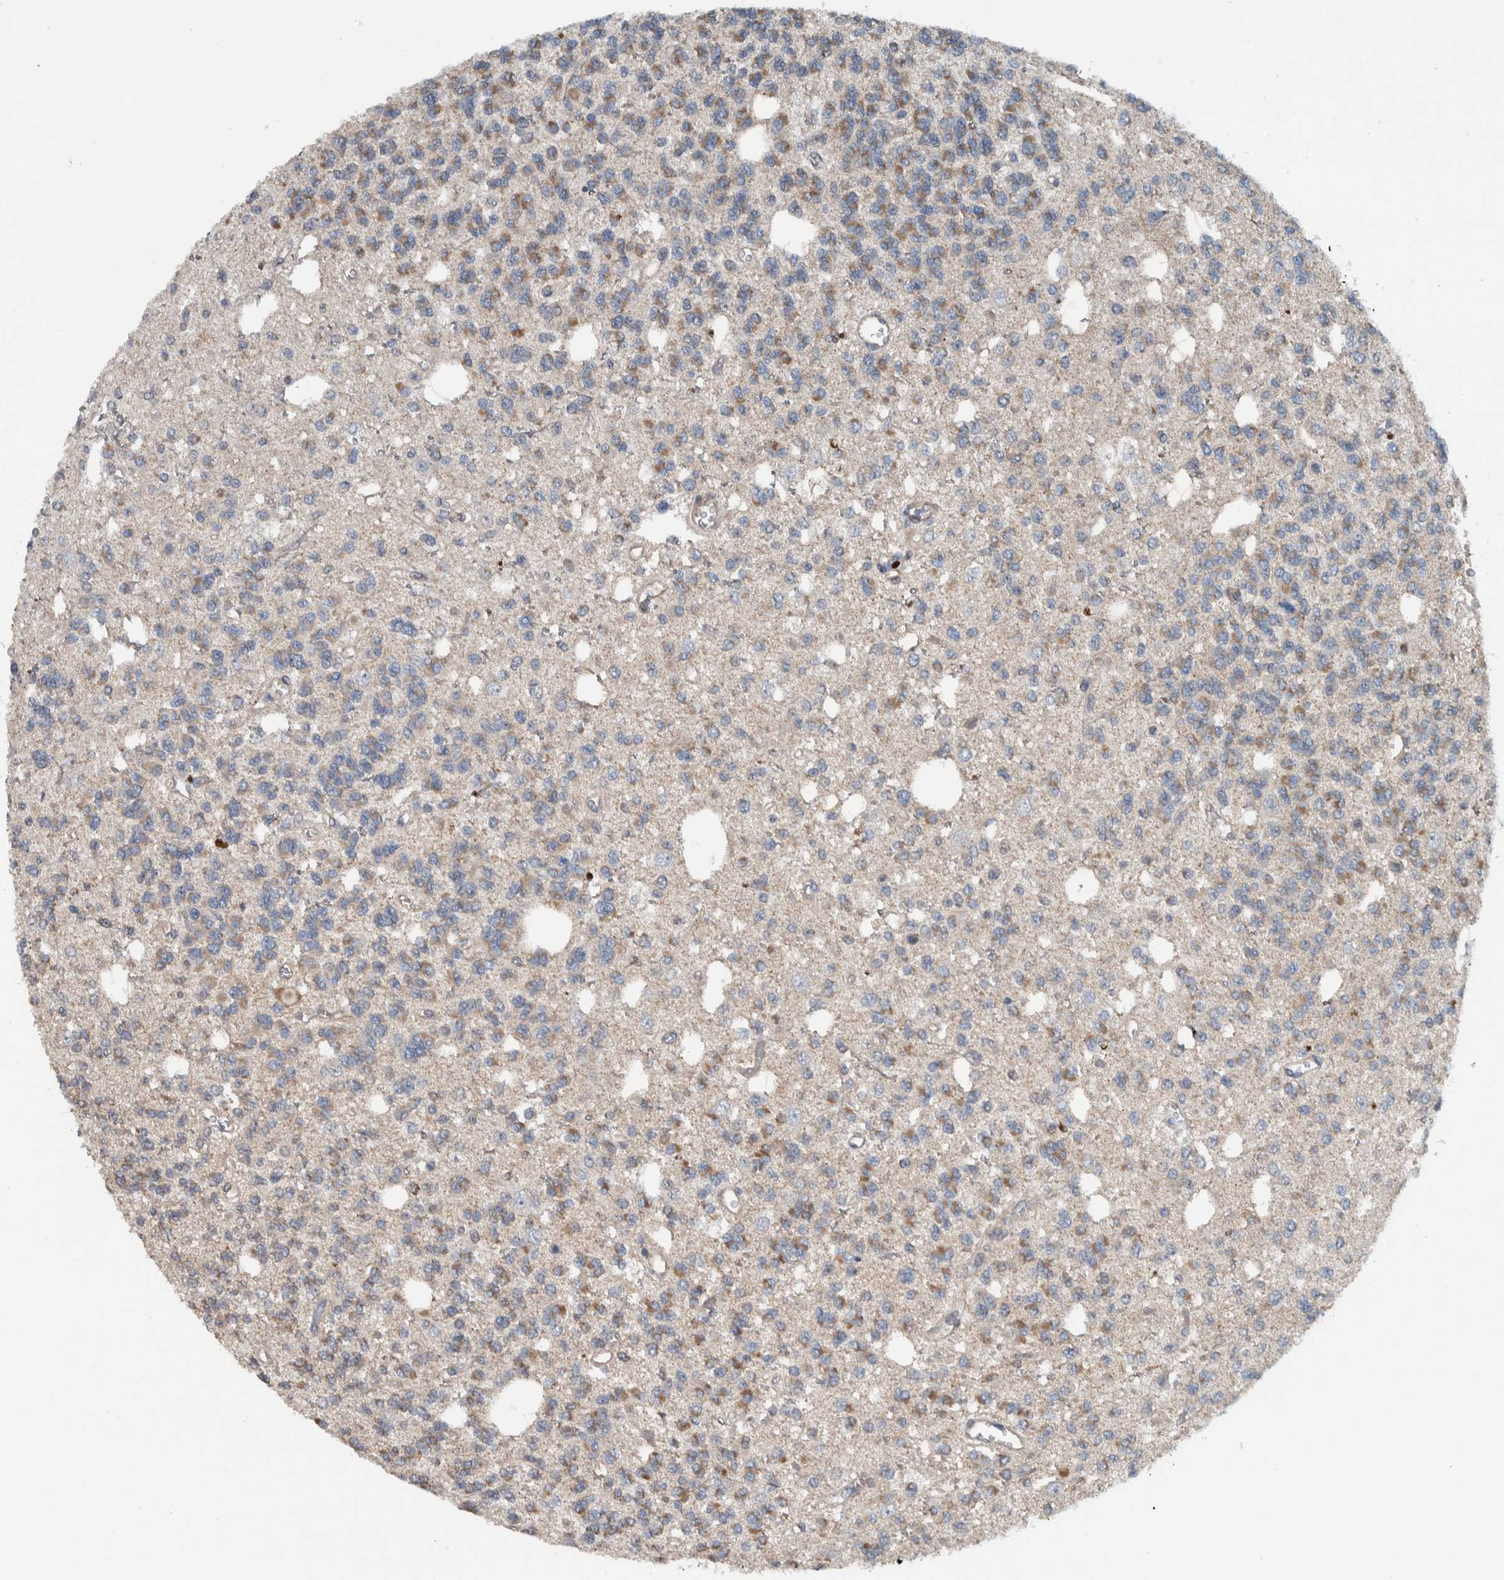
{"staining": {"intensity": "weak", "quantity": "25%-75%", "location": "cytoplasmic/membranous"}, "tissue": "glioma", "cell_type": "Tumor cells", "image_type": "cancer", "snomed": [{"axis": "morphology", "description": "Glioma, malignant, Low grade"}, {"axis": "topography", "description": "Brain"}], "caption": "Immunohistochemical staining of human glioma demonstrates low levels of weak cytoplasmic/membranous staining in about 25%-75% of tumor cells.", "gene": "BAIAP2L1", "patient": {"sex": "male", "age": 38}}